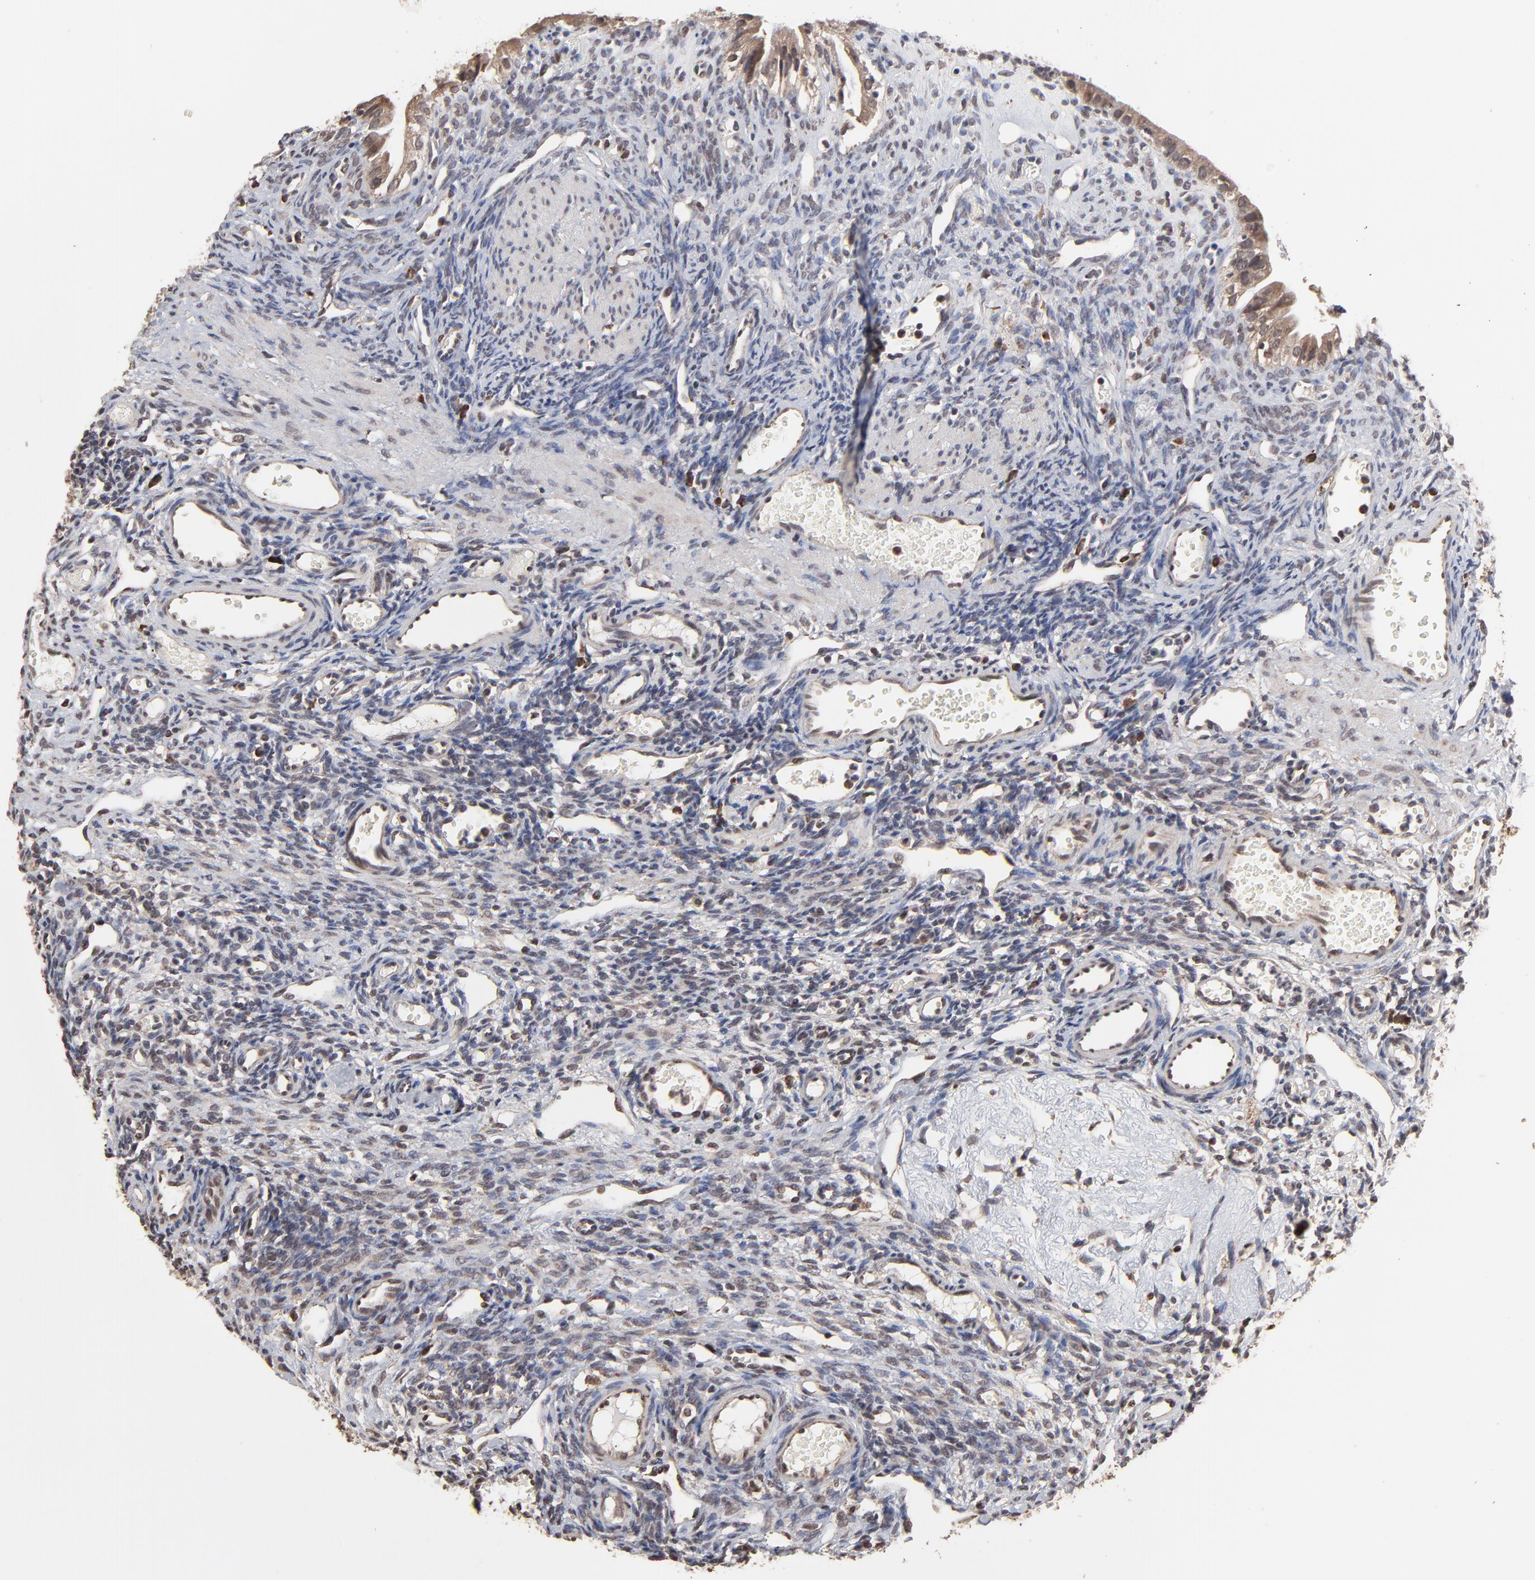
{"staining": {"intensity": "moderate", "quantity": "25%-75%", "location": "cytoplasmic/membranous"}, "tissue": "ovary", "cell_type": "Follicle cells", "image_type": "normal", "snomed": [{"axis": "morphology", "description": "Normal tissue, NOS"}, {"axis": "topography", "description": "Ovary"}], "caption": "This is an image of IHC staining of unremarkable ovary, which shows moderate staining in the cytoplasmic/membranous of follicle cells.", "gene": "CHM", "patient": {"sex": "female", "age": 33}}